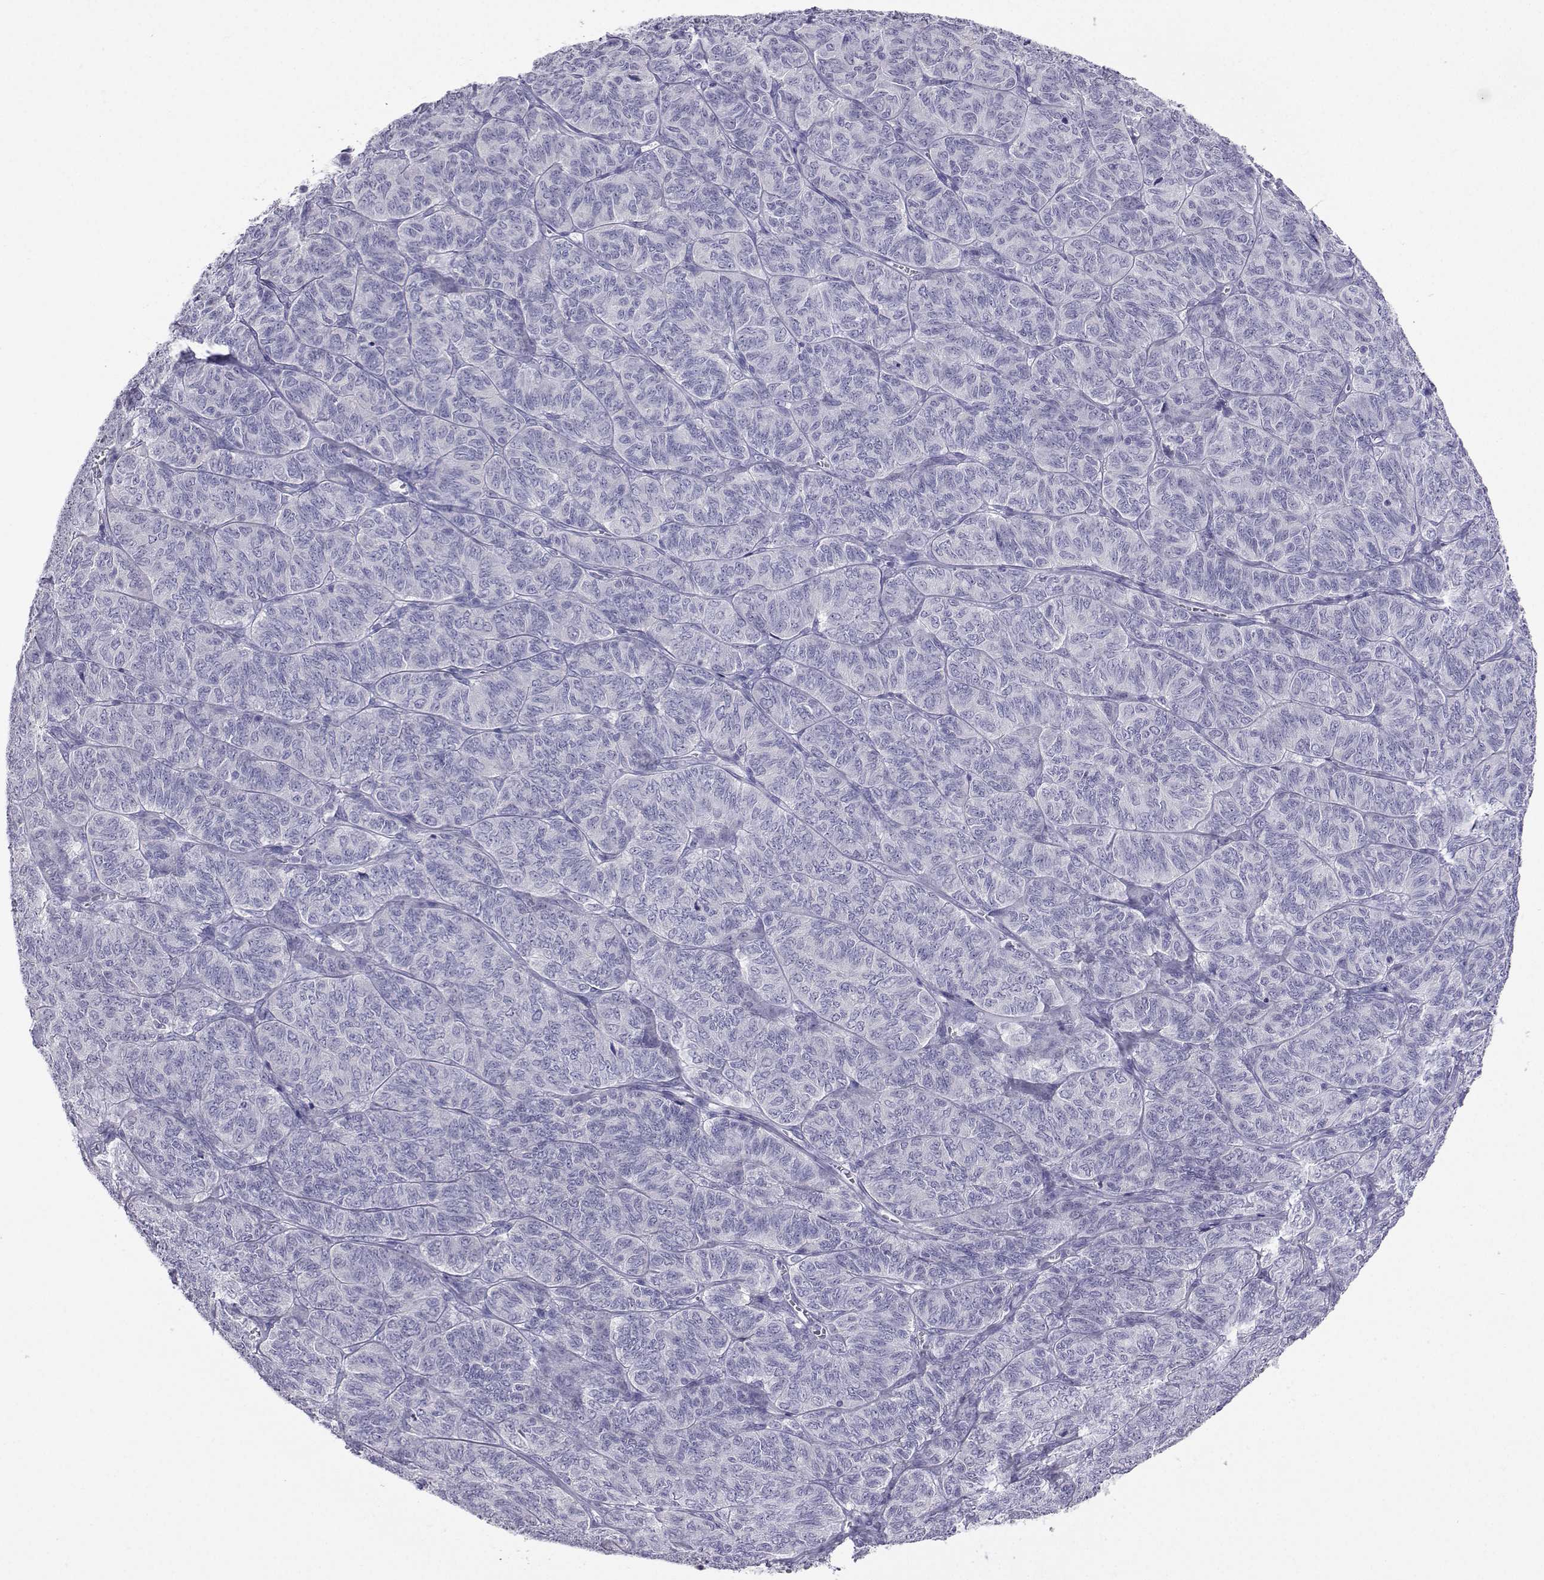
{"staining": {"intensity": "negative", "quantity": "none", "location": "none"}, "tissue": "ovarian cancer", "cell_type": "Tumor cells", "image_type": "cancer", "snomed": [{"axis": "morphology", "description": "Carcinoma, endometroid"}, {"axis": "topography", "description": "Ovary"}], "caption": "Tumor cells show no significant protein positivity in endometroid carcinoma (ovarian).", "gene": "PLIN4", "patient": {"sex": "female", "age": 80}}